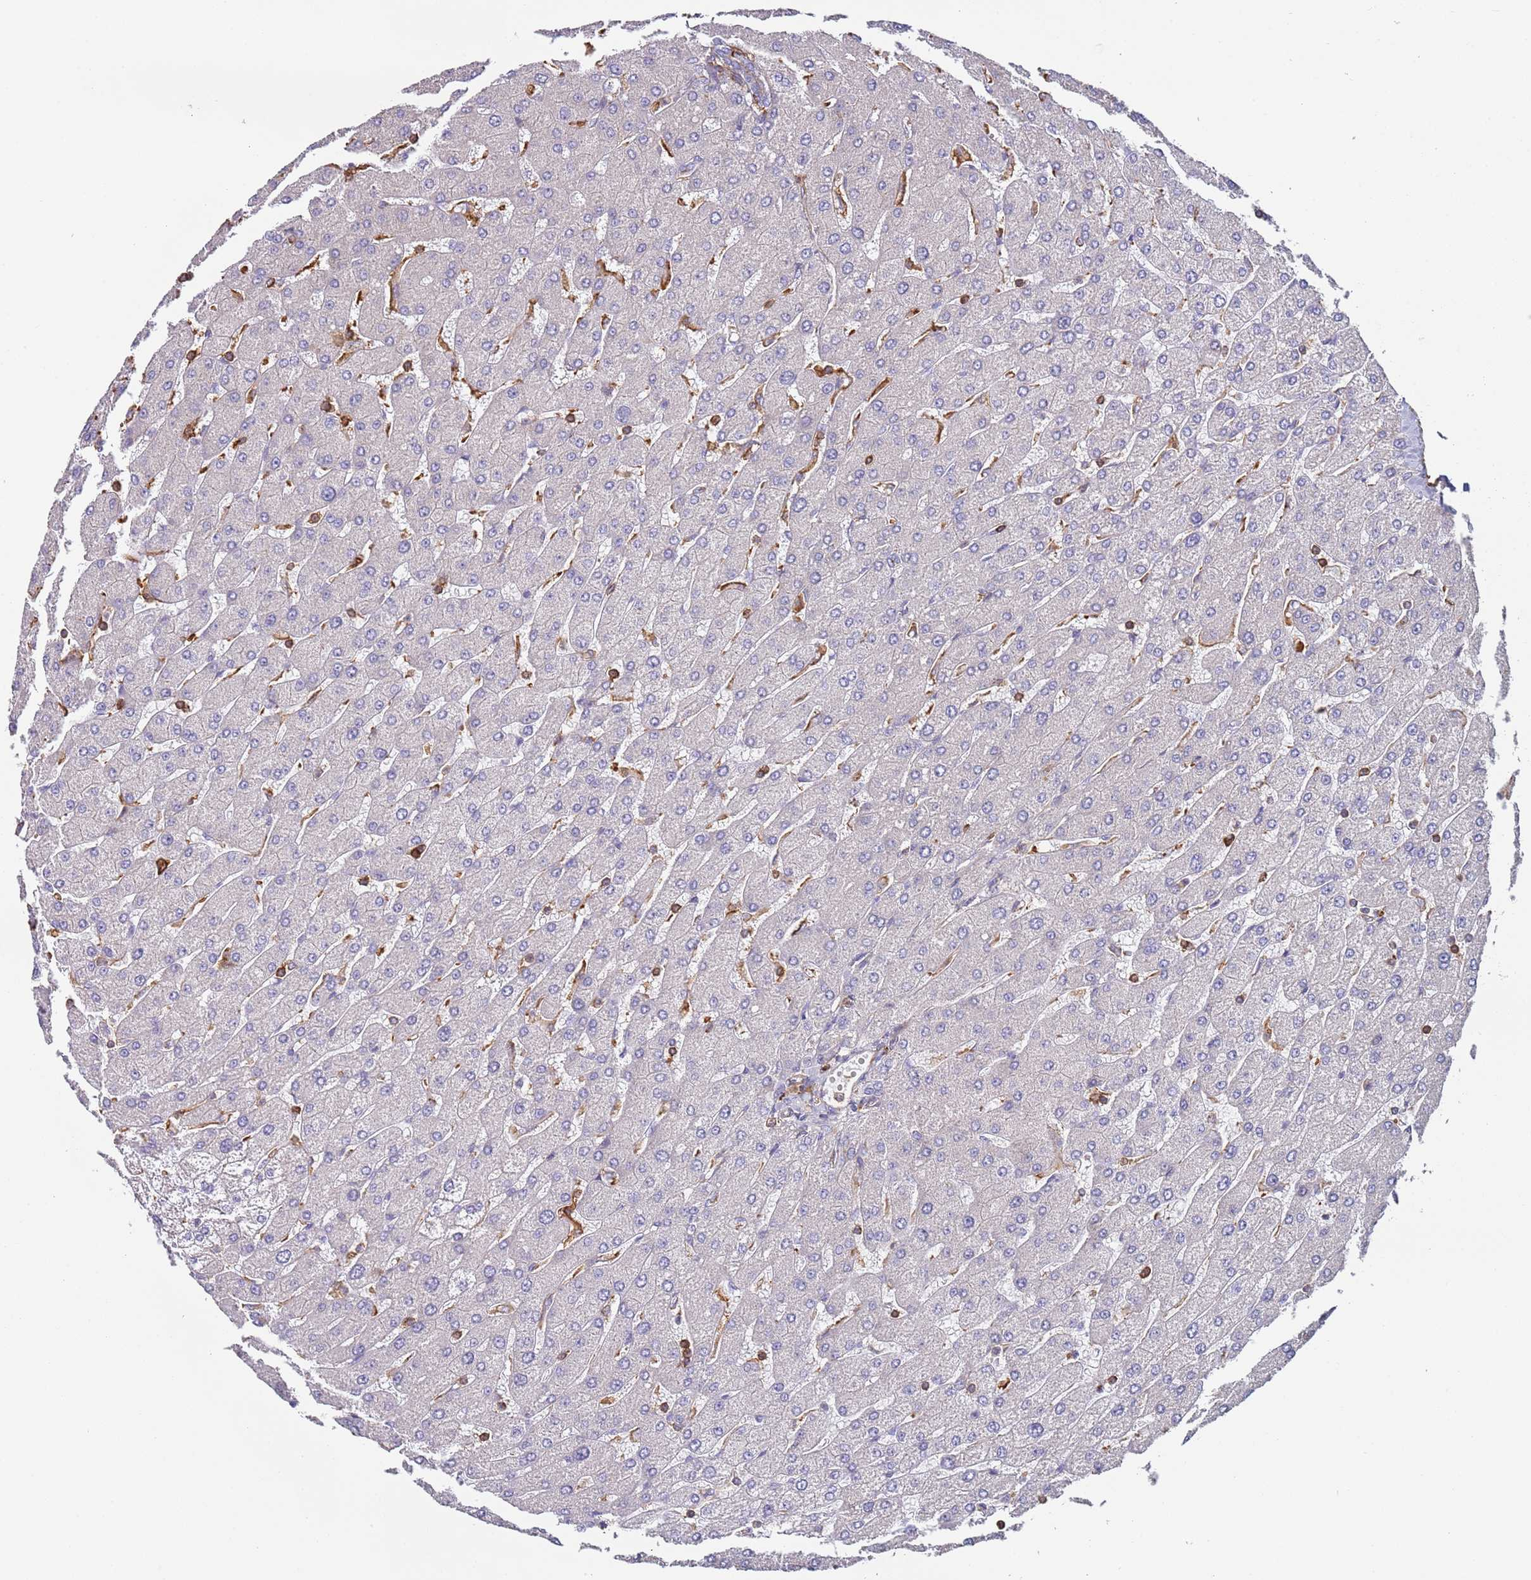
{"staining": {"intensity": "negative", "quantity": "none", "location": "none"}, "tissue": "liver", "cell_type": "Cholangiocytes", "image_type": "normal", "snomed": [{"axis": "morphology", "description": "Normal tissue, NOS"}, {"axis": "topography", "description": "Liver"}], "caption": "DAB (3,3'-diaminobenzidine) immunohistochemical staining of normal liver shows no significant staining in cholangiocytes. The staining was performed using DAB (3,3'-diaminobenzidine) to visualize the protein expression in brown, while the nuclei were stained in blue with hematoxylin (Magnification: 20x).", "gene": "CYP2U1", "patient": {"sex": "male", "age": 55}}